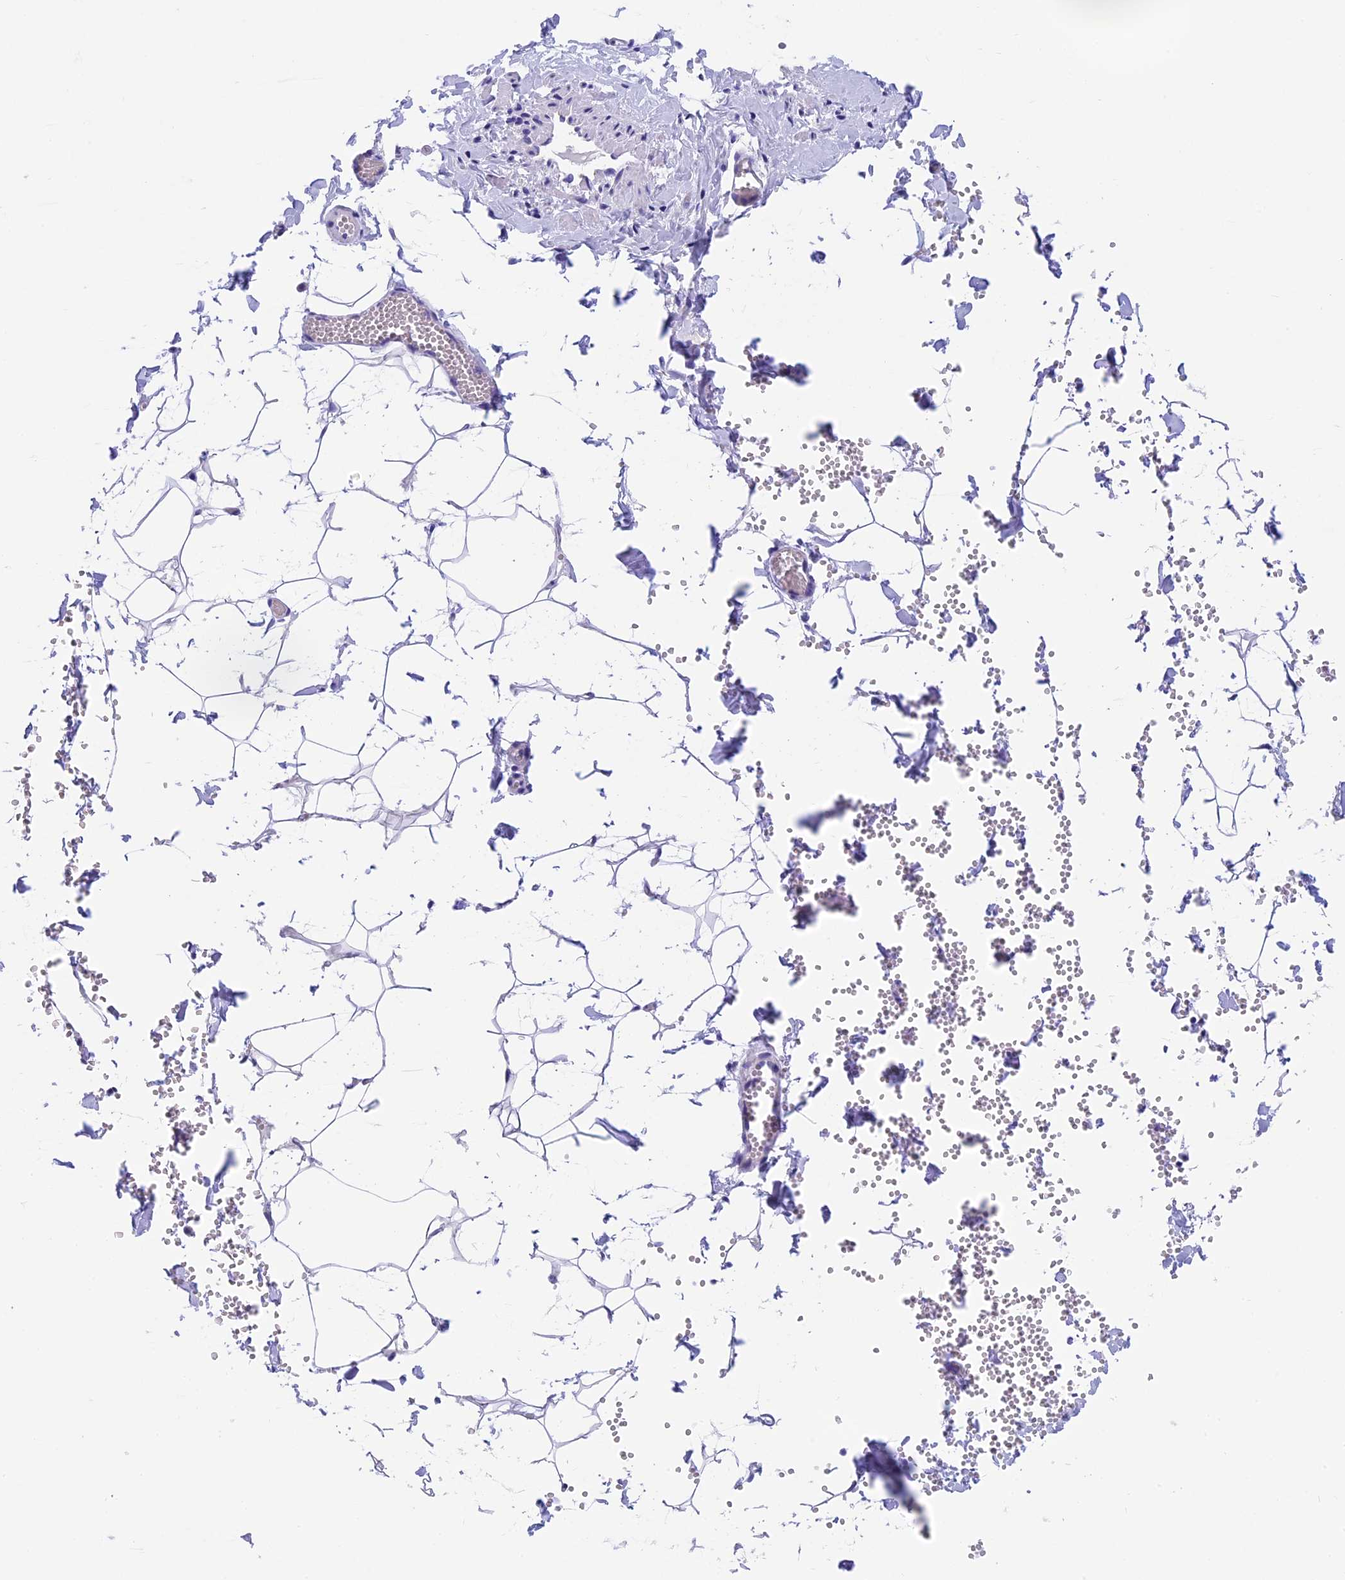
{"staining": {"intensity": "negative", "quantity": "none", "location": "none"}, "tissue": "adipose tissue", "cell_type": "Adipocytes", "image_type": "normal", "snomed": [{"axis": "morphology", "description": "Normal tissue, NOS"}, {"axis": "topography", "description": "Gallbladder"}, {"axis": "topography", "description": "Peripheral nerve tissue"}], "caption": "High power microscopy histopathology image of an IHC micrograph of unremarkable adipose tissue, revealing no significant expression in adipocytes.", "gene": "SLC8B1", "patient": {"sex": "male", "age": 38}}